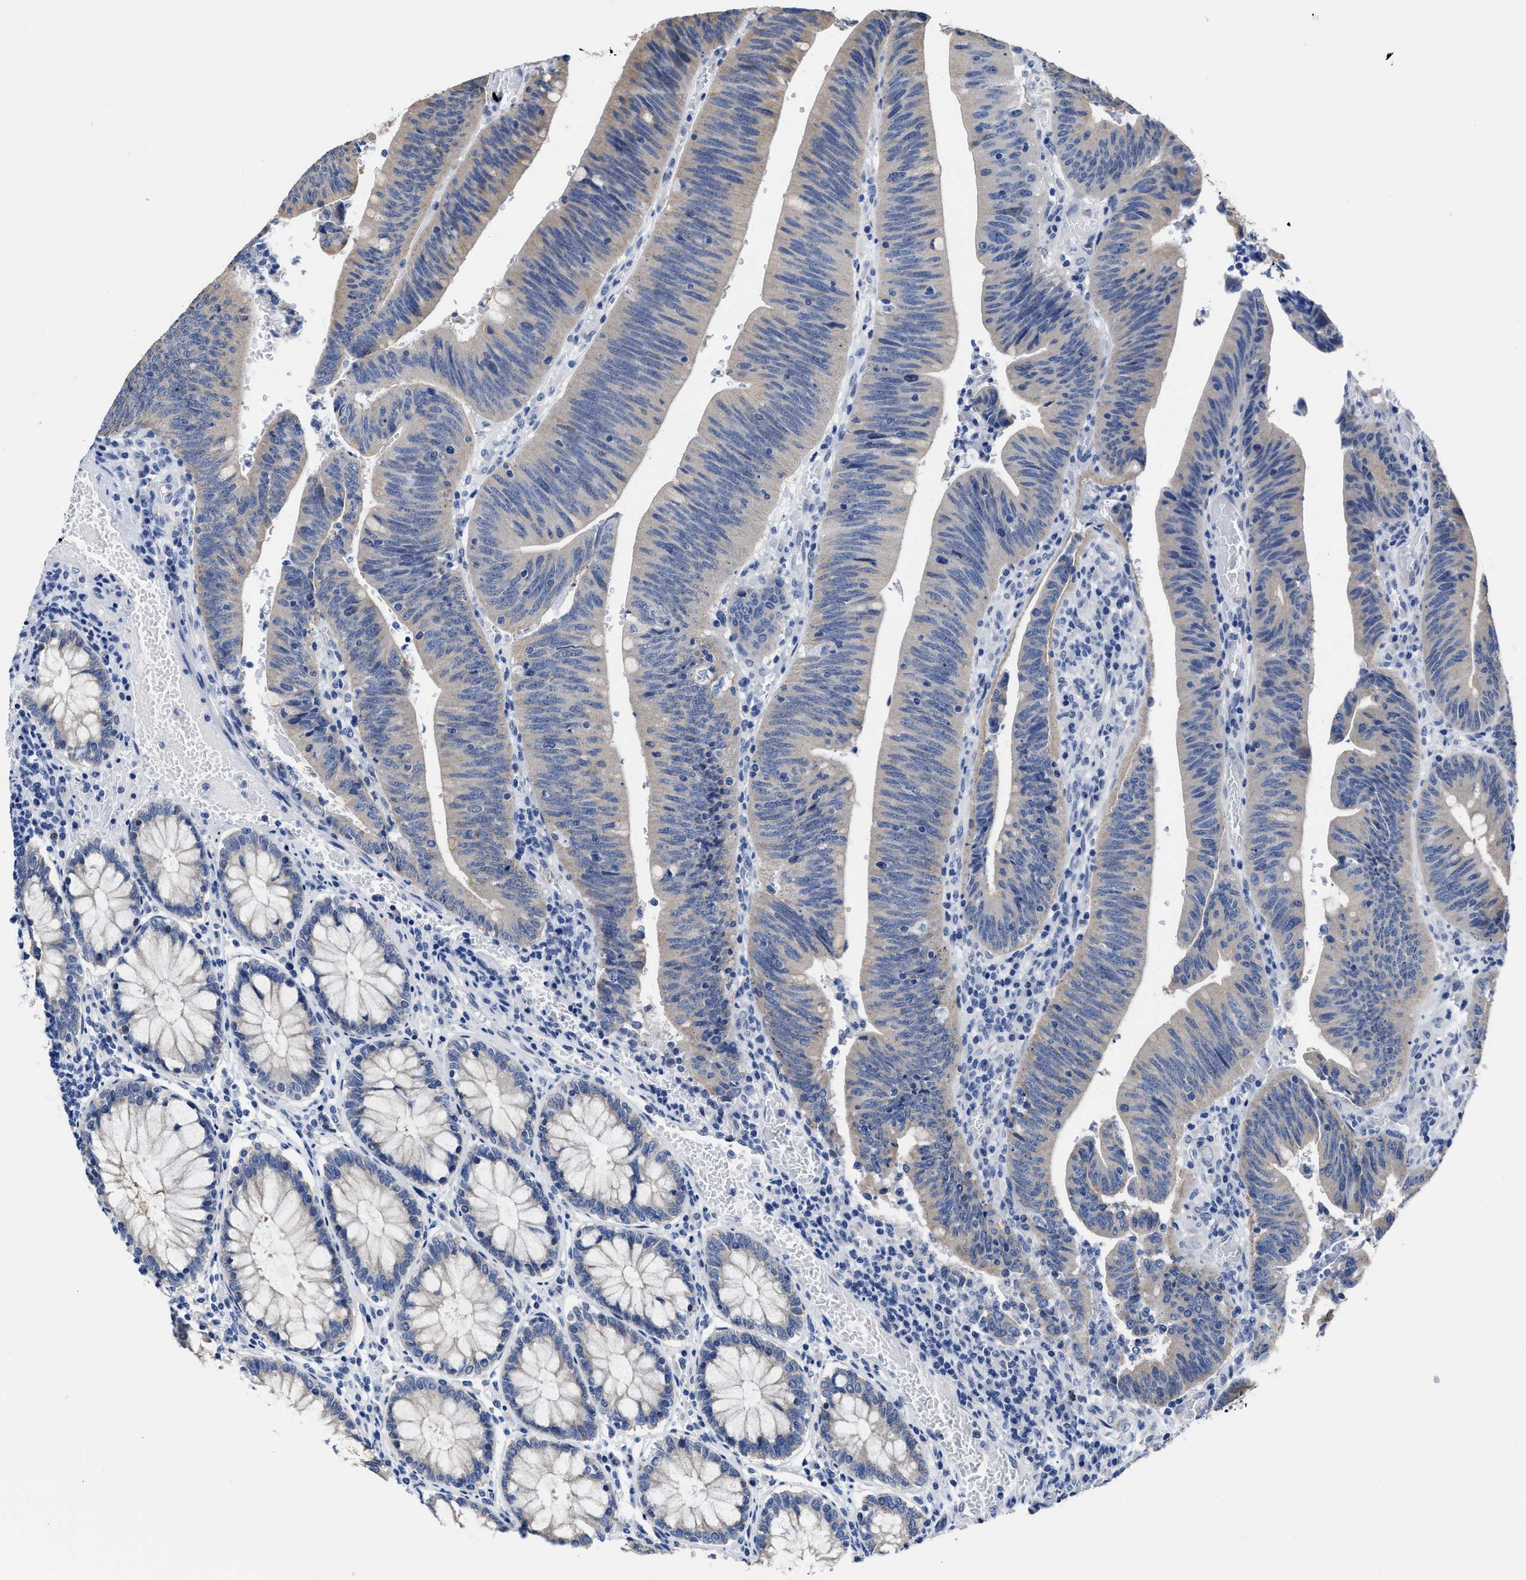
{"staining": {"intensity": "weak", "quantity": "<25%", "location": "cytoplasmic/membranous"}, "tissue": "colorectal cancer", "cell_type": "Tumor cells", "image_type": "cancer", "snomed": [{"axis": "morphology", "description": "Normal tissue, NOS"}, {"axis": "morphology", "description": "Adenocarcinoma, NOS"}, {"axis": "topography", "description": "Rectum"}], "caption": "An IHC micrograph of adenocarcinoma (colorectal) is shown. There is no staining in tumor cells of adenocarcinoma (colorectal).", "gene": "HOOK1", "patient": {"sex": "female", "age": 66}}